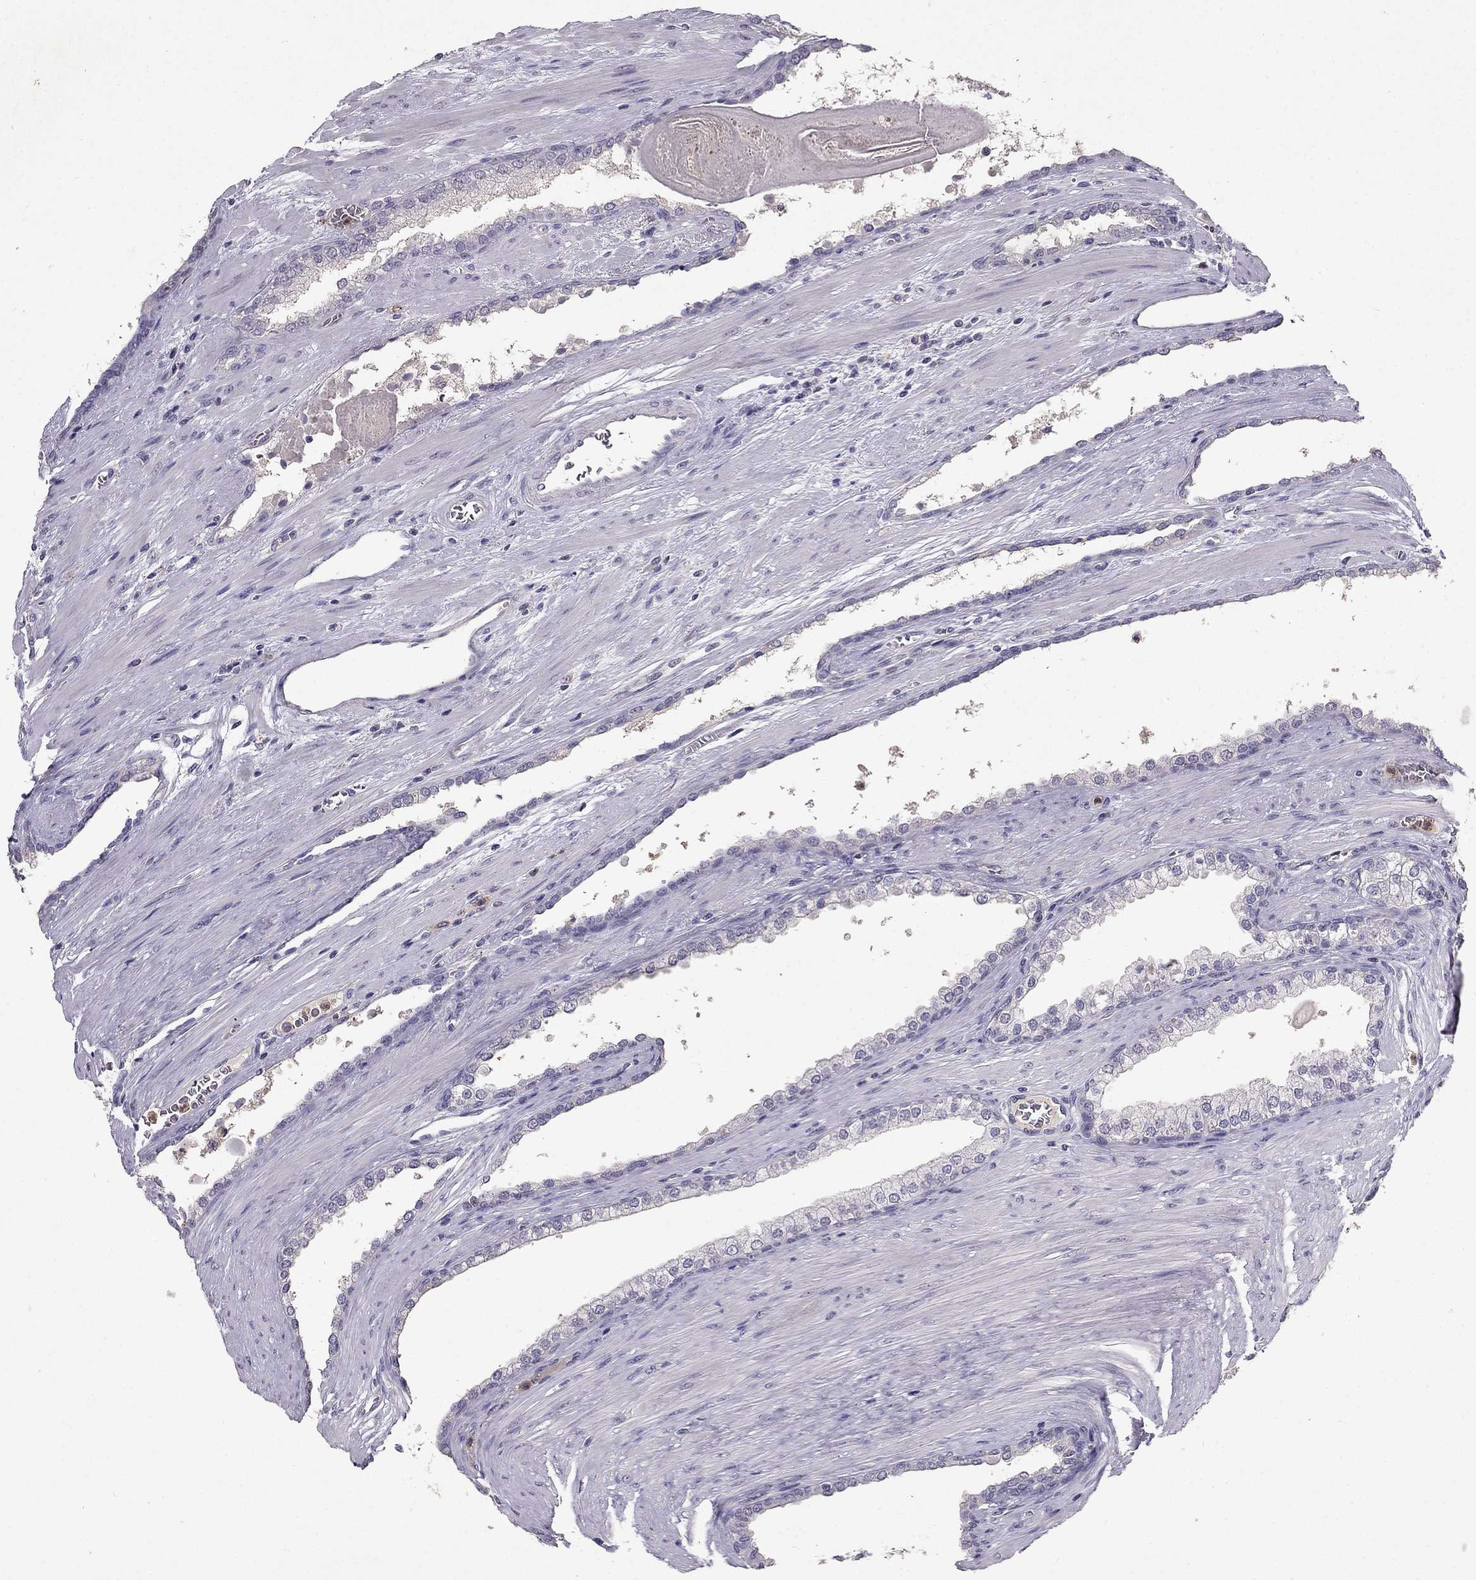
{"staining": {"intensity": "negative", "quantity": "none", "location": "none"}, "tissue": "prostate cancer", "cell_type": "Tumor cells", "image_type": "cancer", "snomed": [{"axis": "morphology", "description": "Adenocarcinoma, NOS"}, {"axis": "topography", "description": "Prostate"}], "caption": "High power microscopy photomicrograph of an immunohistochemistry image of prostate cancer, revealing no significant staining in tumor cells.", "gene": "RFLNB", "patient": {"sex": "male", "age": 67}}